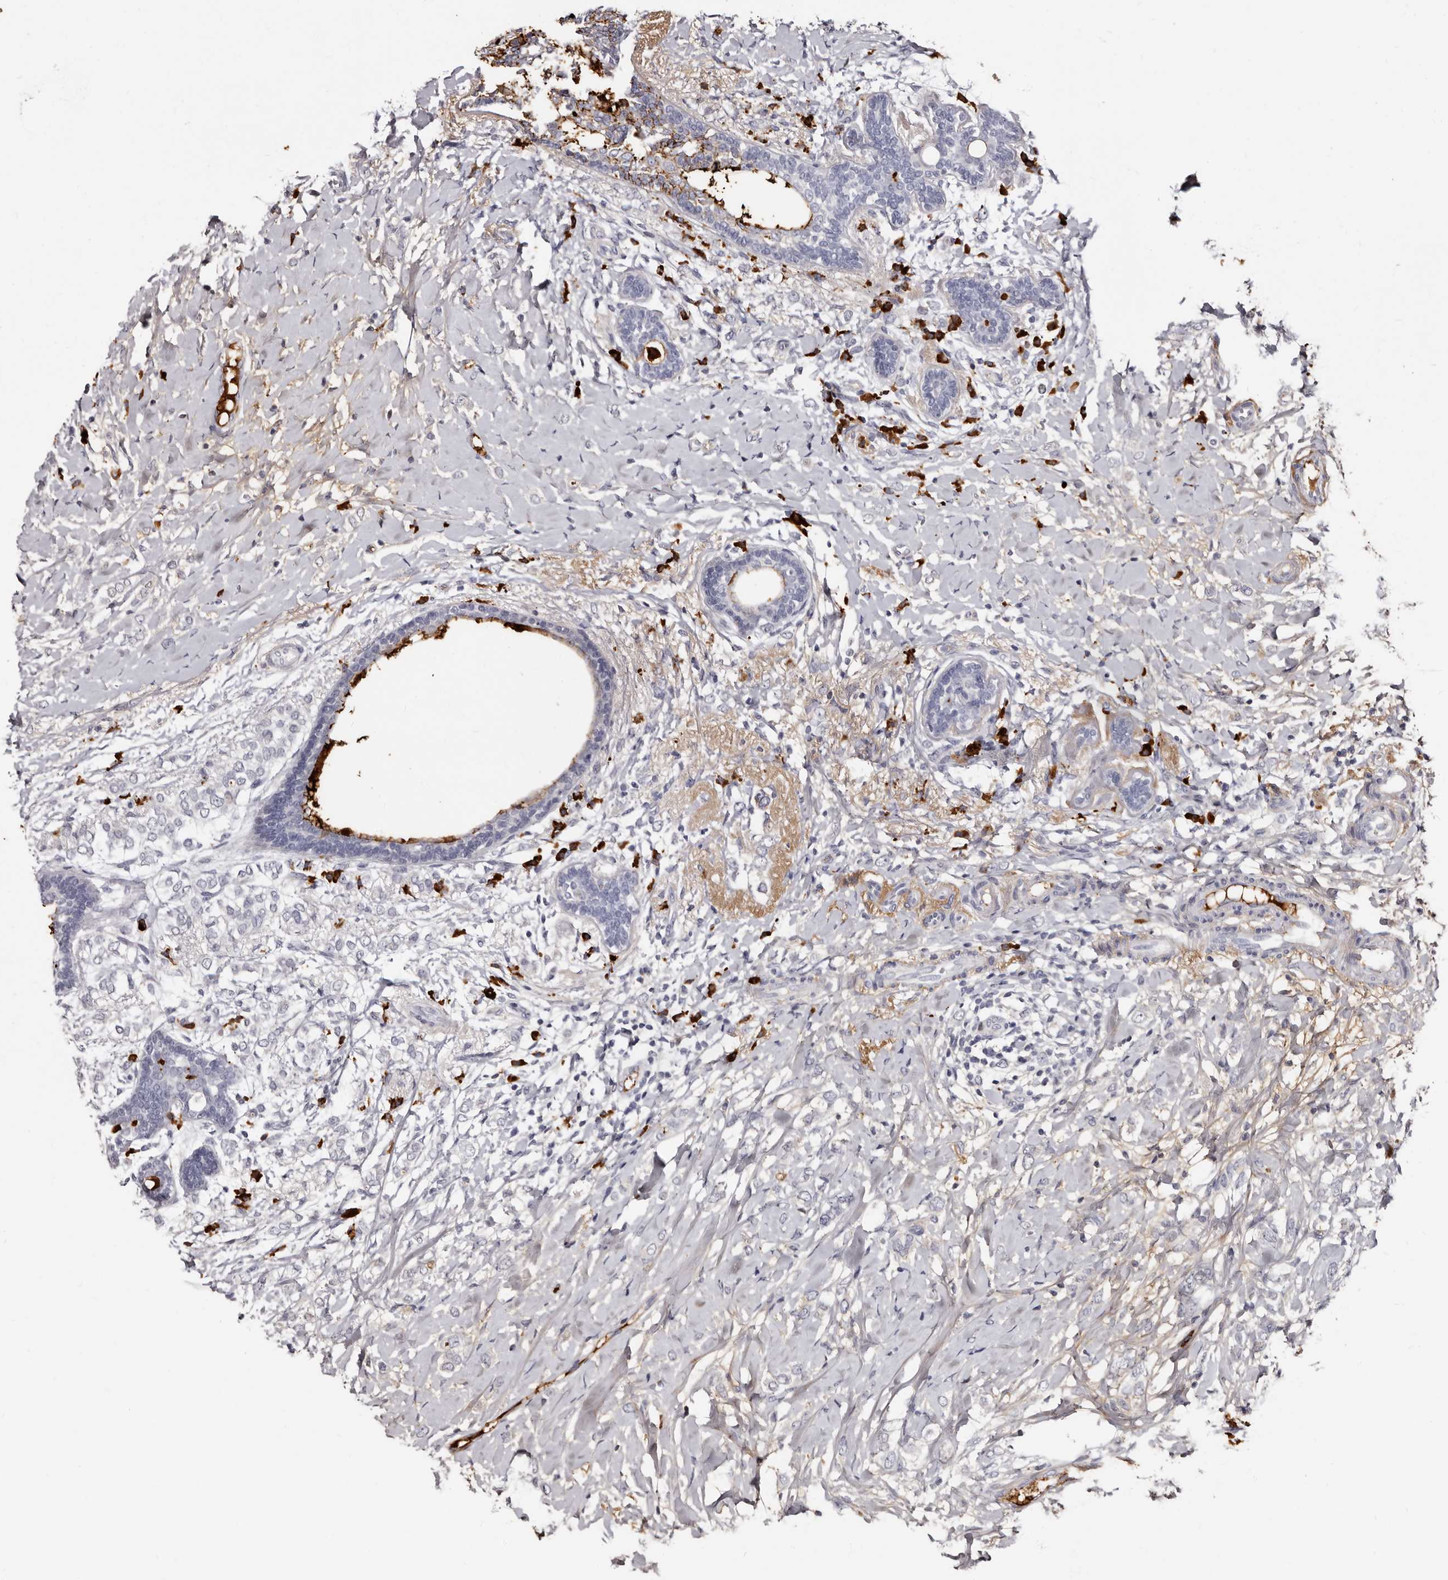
{"staining": {"intensity": "negative", "quantity": "none", "location": "none"}, "tissue": "breast cancer", "cell_type": "Tumor cells", "image_type": "cancer", "snomed": [{"axis": "morphology", "description": "Normal tissue, NOS"}, {"axis": "morphology", "description": "Lobular carcinoma"}, {"axis": "topography", "description": "Breast"}], "caption": "Lobular carcinoma (breast) was stained to show a protein in brown. There is no significant expression in tumor cells. (IHC, brightfield microscopy, high magnification).", "gene": "TBC1D22B", "patient": {"sex": "female", "age": 47}}